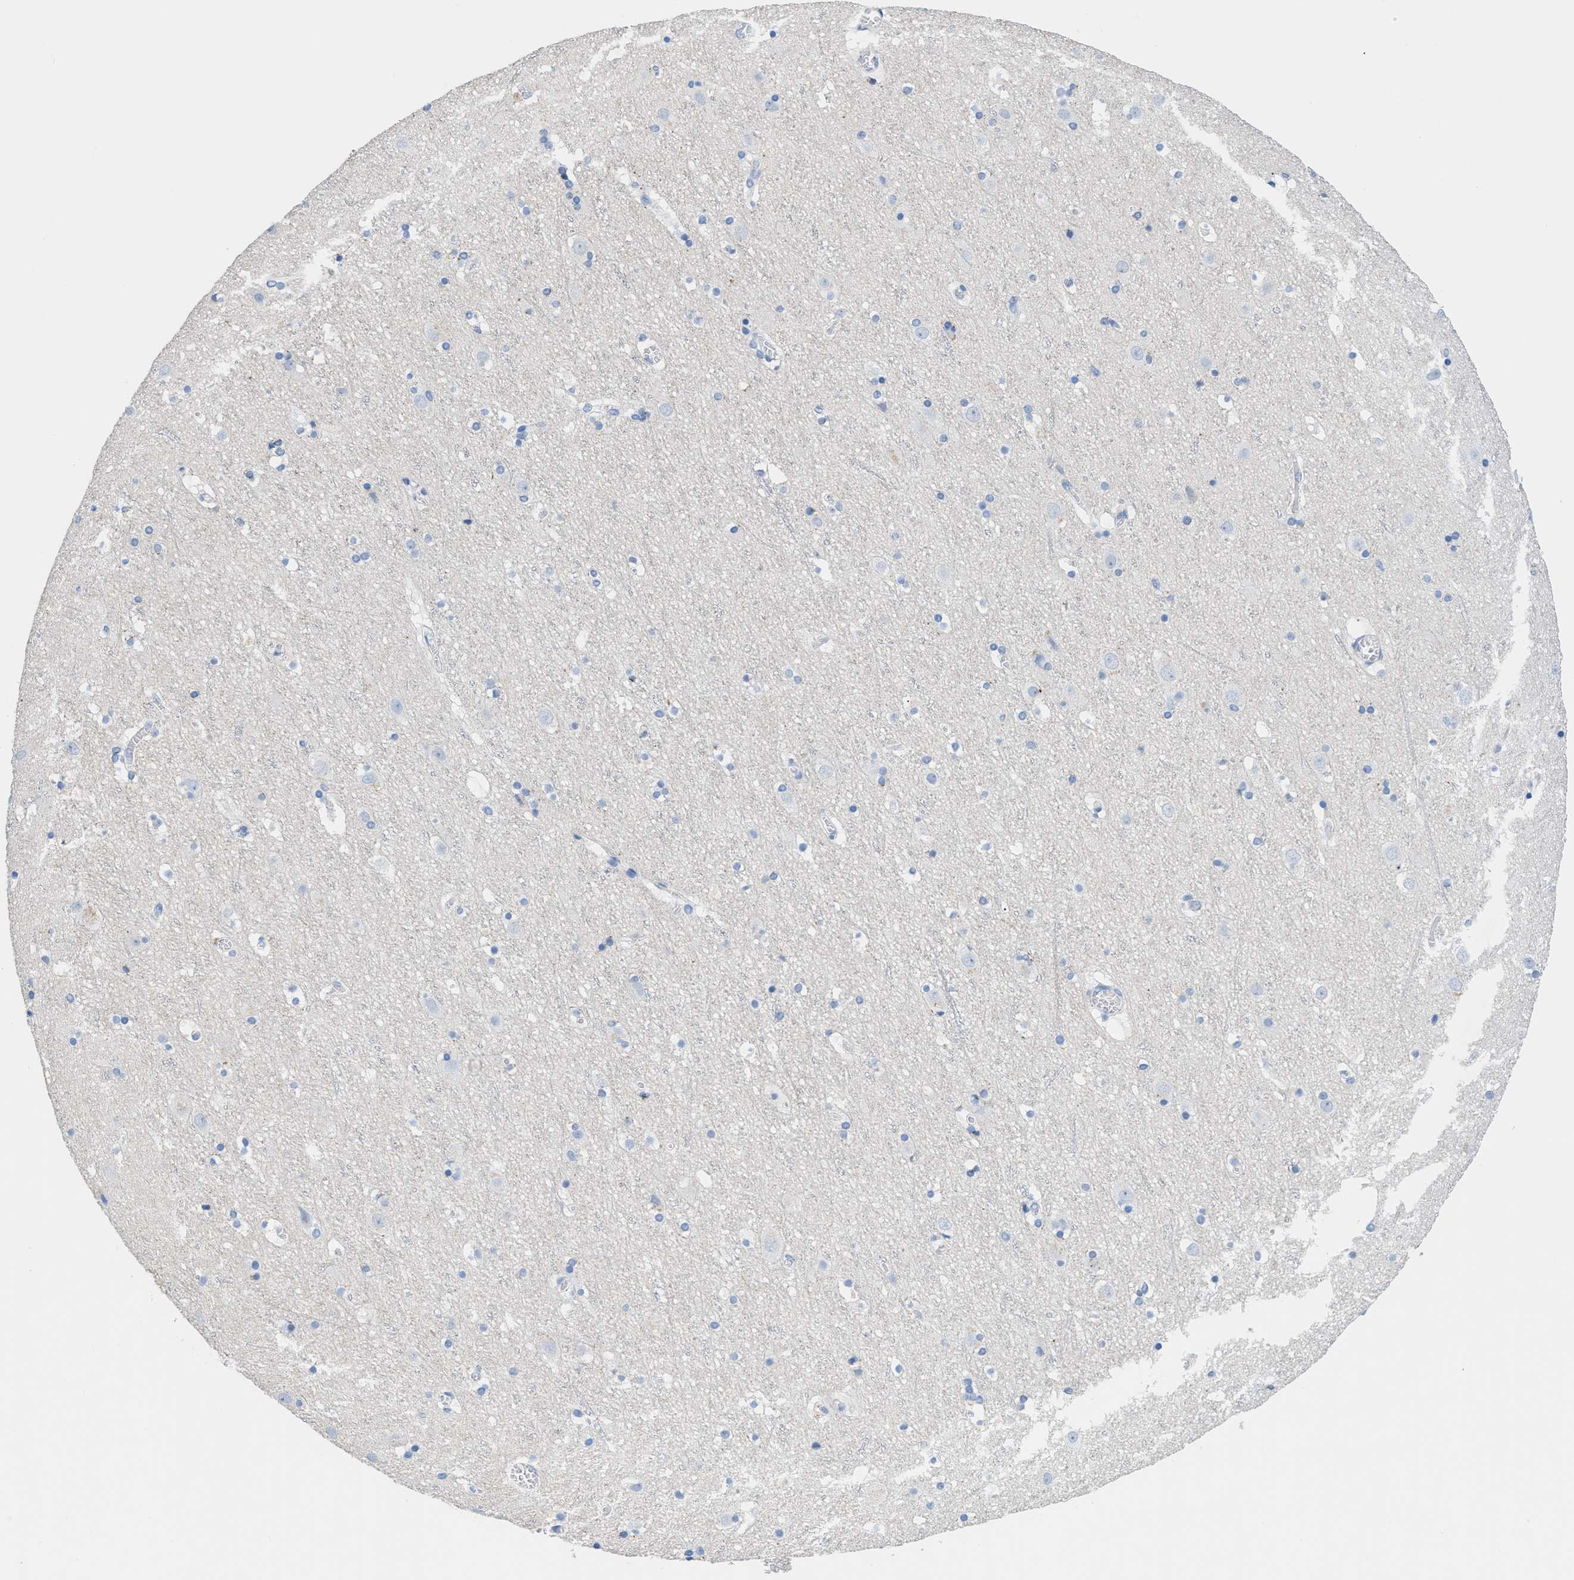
{"staining": {"intensity": "negative", "quantity": "none", "location": "none"}, "tissue": "cerebral cortex", "cell_type": "Endothelial cells", "image_type": "normal", "snomed": [{"axis": "morphology", "description": "Normal tissue, NOS"}, {"axis": "topography", "description": "Cerebral cortex"}], "caption": "The photomicrograph reveals no significant expression in endothelial cells of cerebral cortex.", "gene": "FDCSP", "patient": {"sex": "male", "age": 45}}